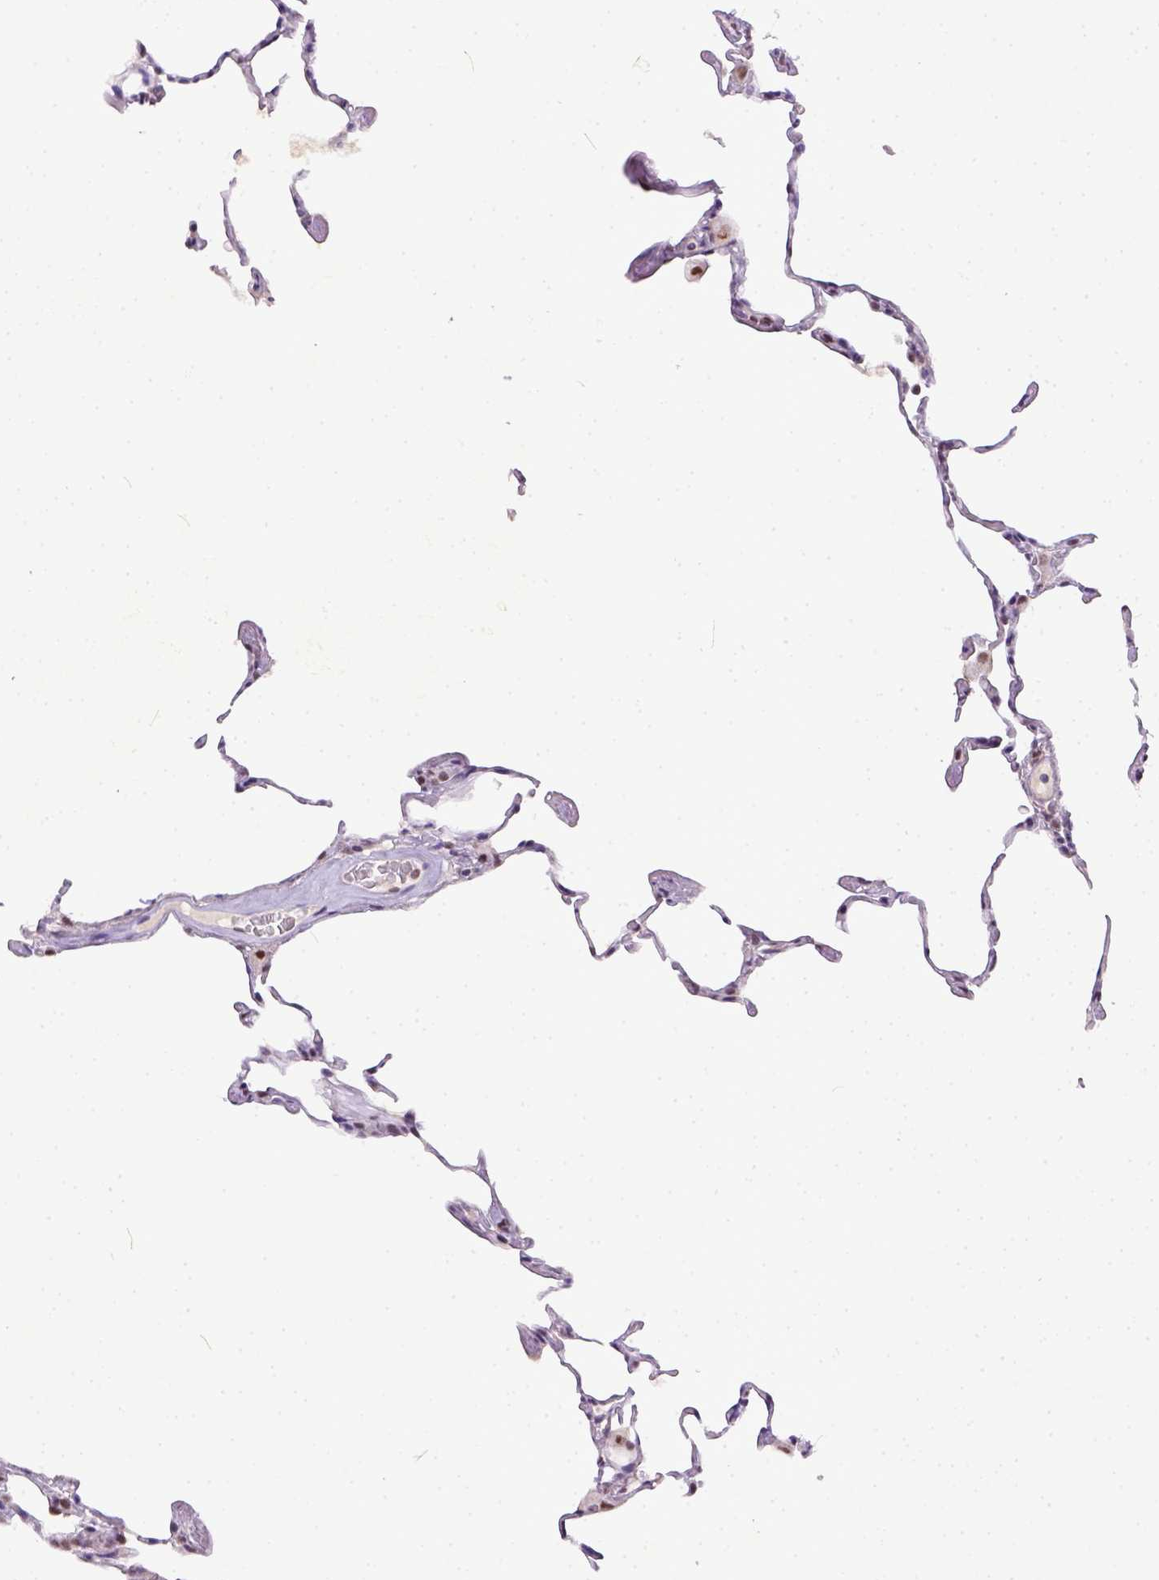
{"staining": {"intensity": "moderate", "quantity": "<25%", "location": "nuclear"}, "tissue": "lung", "cell_type": "Alveolar cells", "image_type": "normal", "snomed": [{"axis": "morphology", "description": "Normal tissue, NOS"}, {"axis": "topography", "description": "Lung"}], "caption": "Lung stained with DAB immunohistochemistry demonstrates low levels of moderate nuclear staining in about <25% of alveolar cells.", "gene": "ERCC1", "patient": {"sex": "female", "age": 57}}